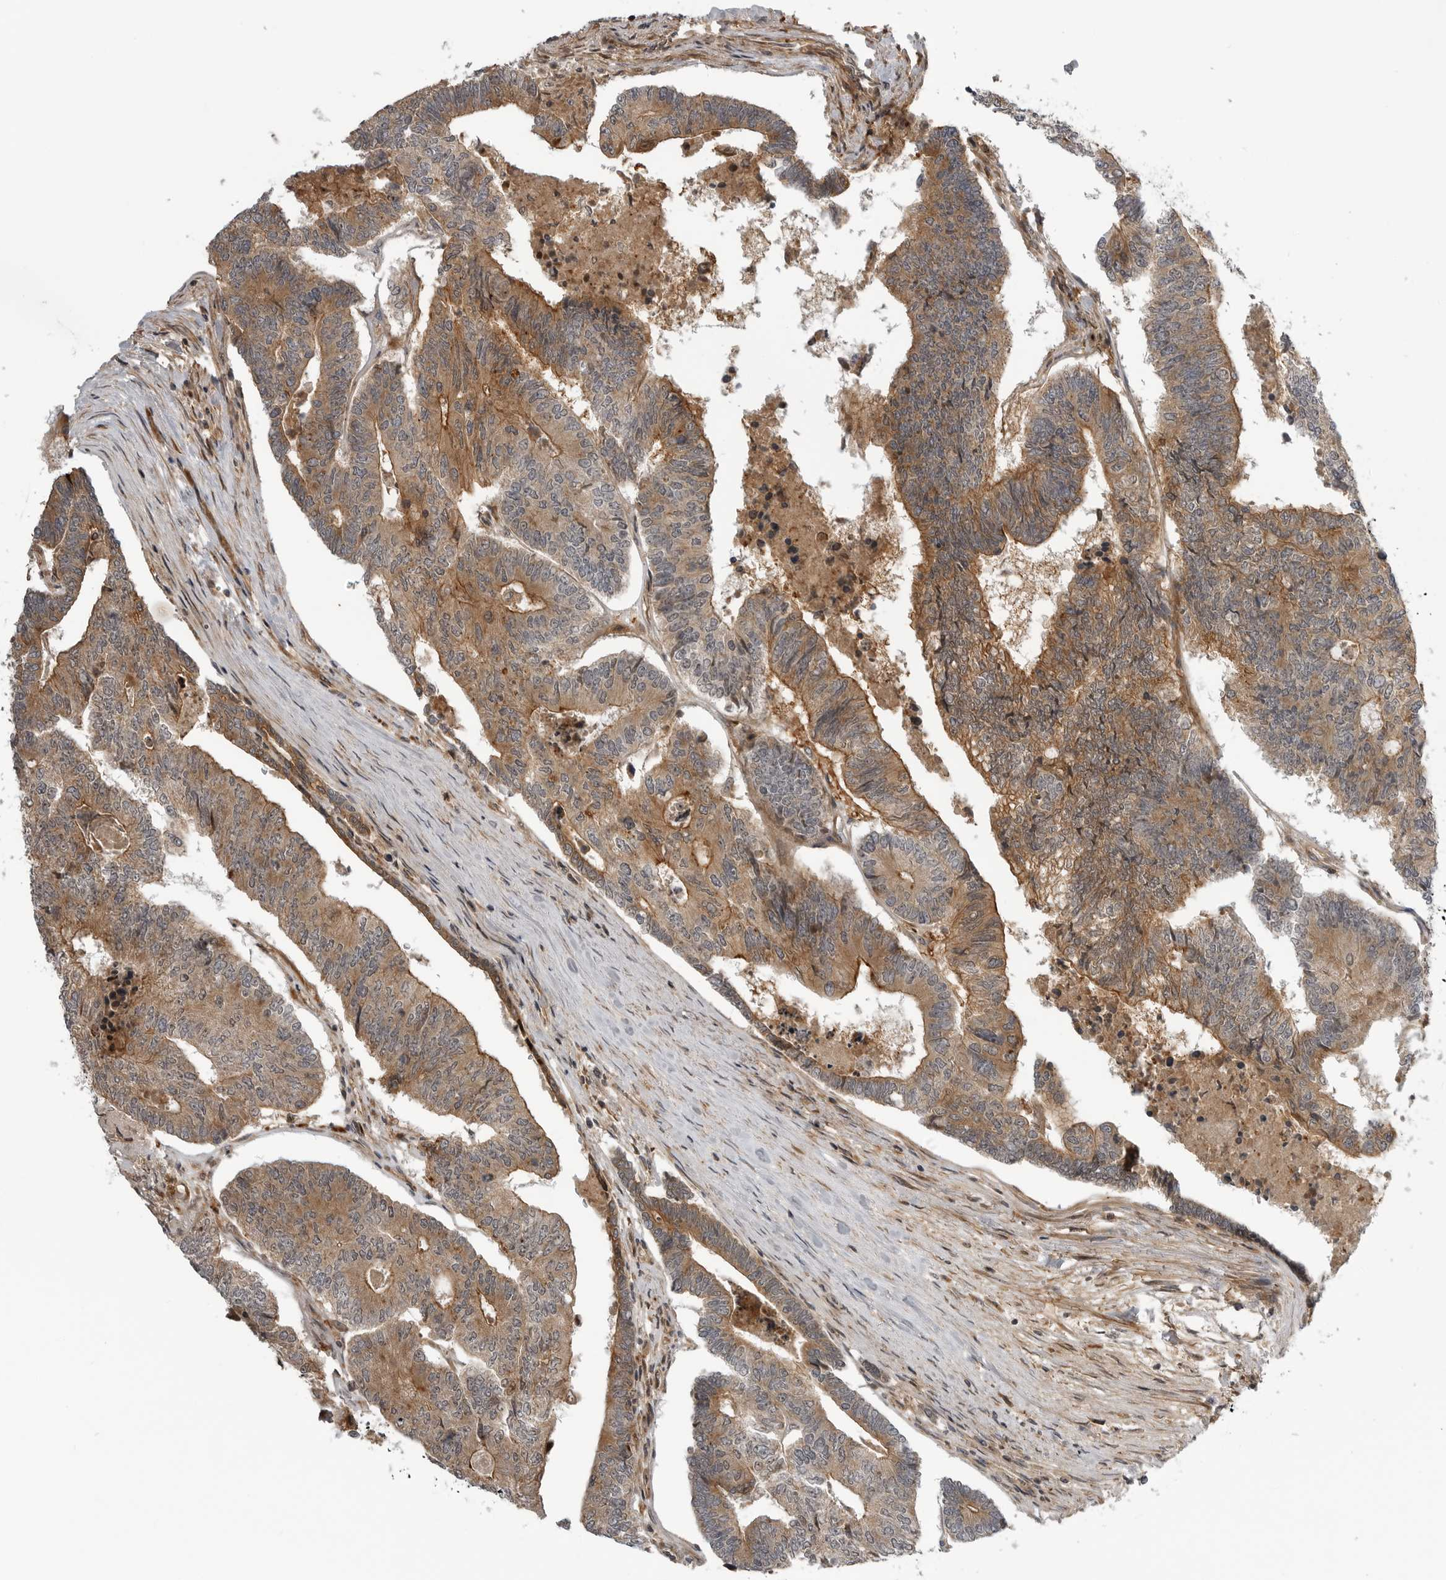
{"staining": {"intensity": "moderate", "quantity": ">75%", "location": "cytoplasmic/membranous"}, "tissue": "colorectal cancer", "cell_type": "Tumor cells", "image_type": "cancer", "snomed": [{"axis": "morphology", "description": "Adenocarcinoma, NOS"}, {"axis": "topography", "description": "Colon"}], "caption": "Approximately >75% of tumor cells in adenocarcinoma (colorectal) show moderate cytoplasmic/membranous protein expression as visualized by brown immunohistochemical staining.", "gene": "LRRC45", "patient": {"sex": "female", "age": 67}}